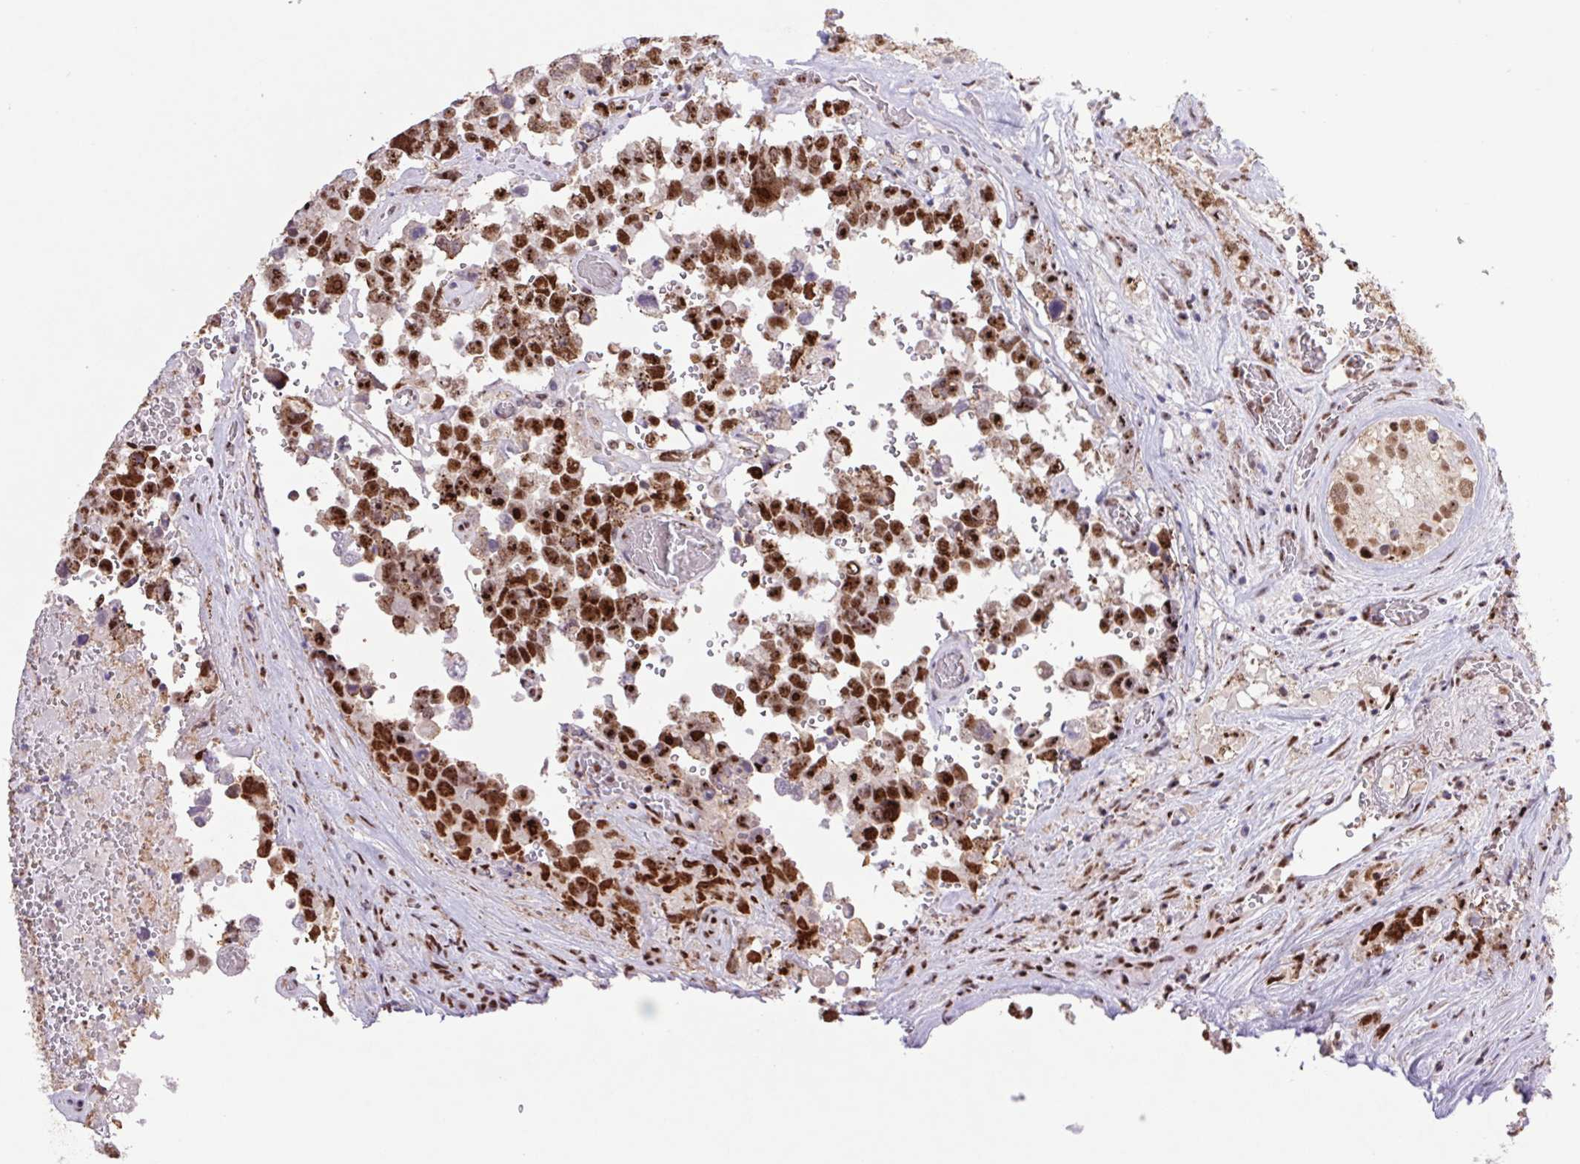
{"staining": {"intensity": "strong", "quantity": ">75%", "location": "nuclear"}, "tissue": "testis cancer", "cell_type": "Tumor cells", "image_type": "cancer", "snomed": [{"axis": "morphology", "description": "Carcinoma, Embryonal, NOS"}, {"axis": "topography", "description": "Testis"}], "caption": "Immunohistochemistry (DAB (3,3'-diaminobenzidine)) staining of human testis embryonal carcinoma shows strong nuclear protein expression in about >75% of tumor cells.", "gene": "LDLRAD4", "patient": {"sex": "male", "age": 18}}